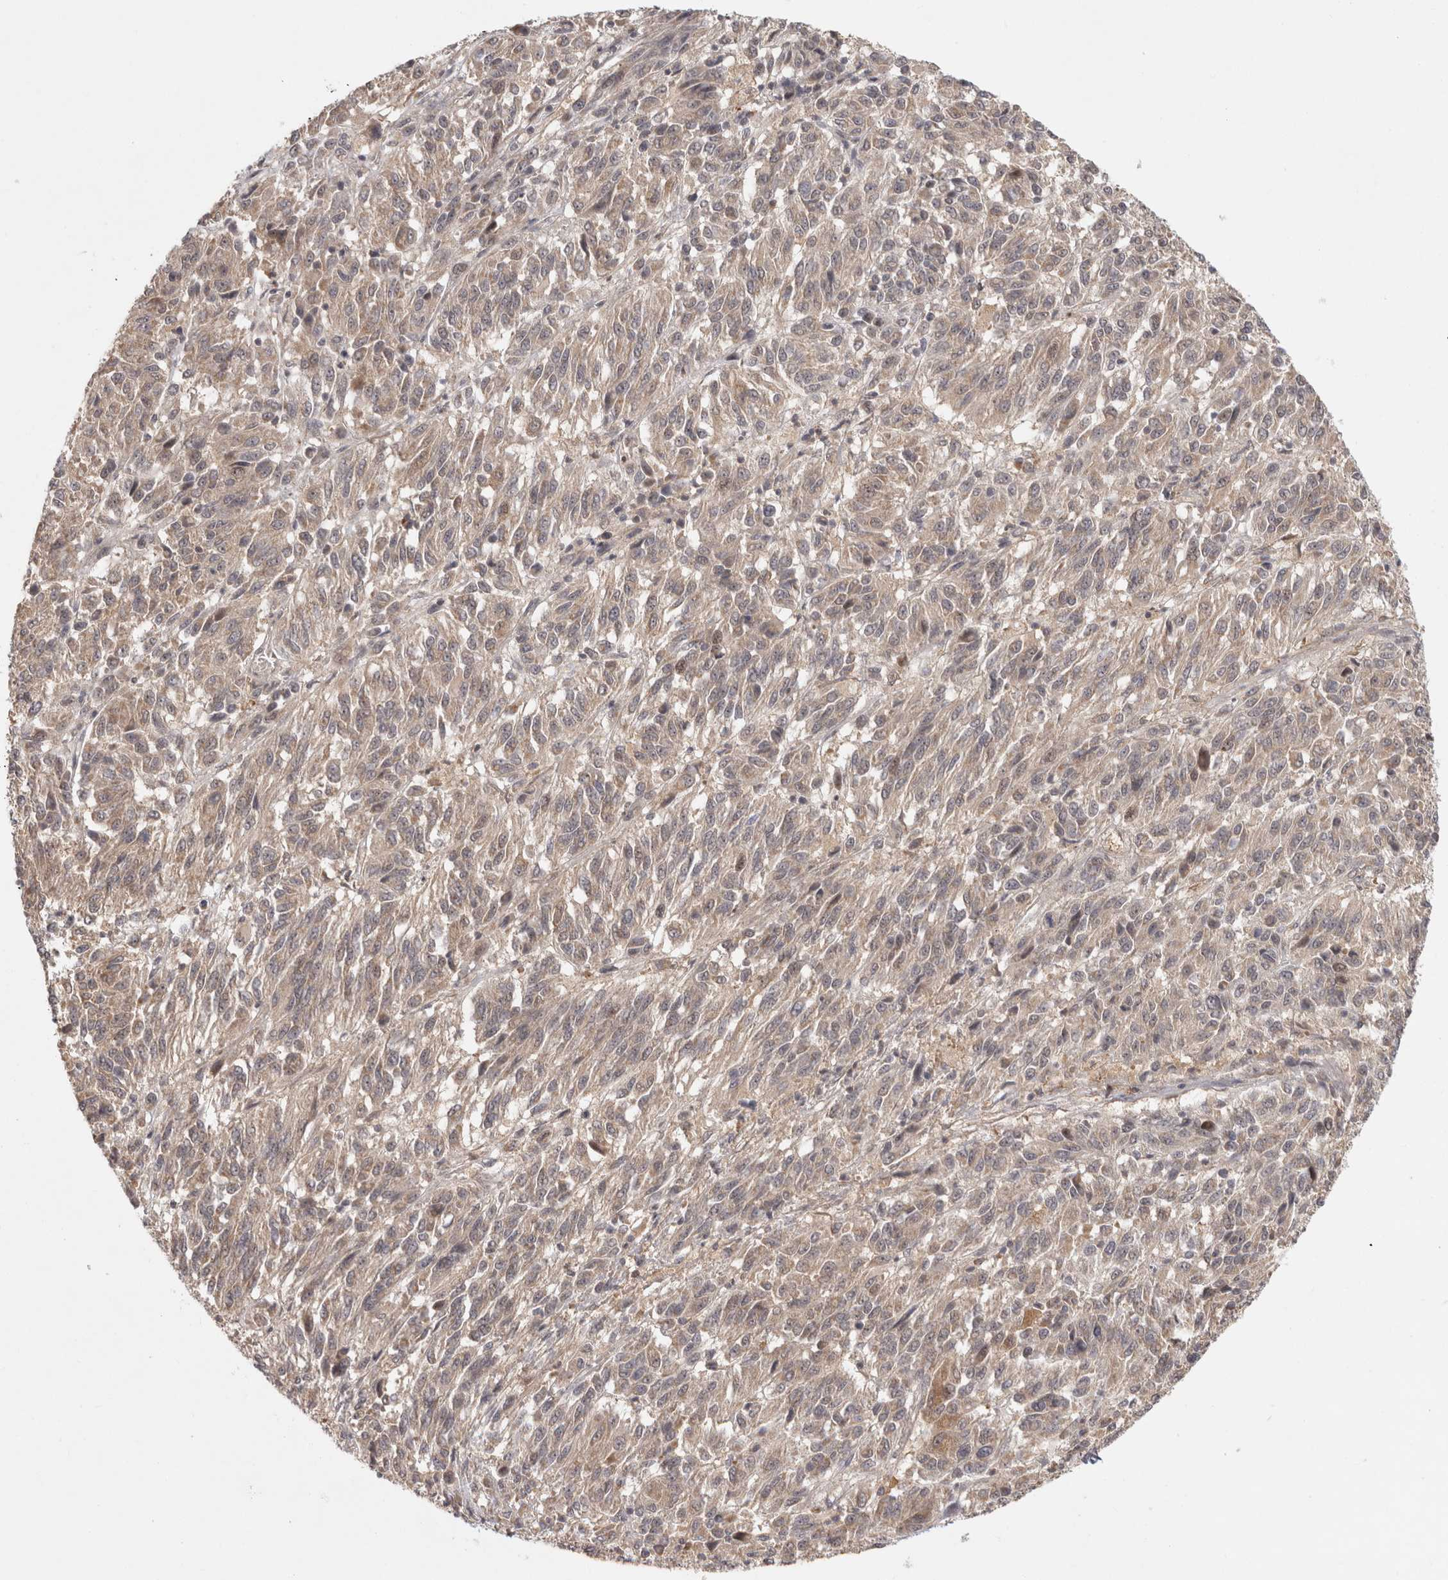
{"staining": {"intensity": "weak", "quantity": ">75%", "location": "cytoplasmic/membranous,nuclear"}, "tissue": "melanoma", "cell_type": "Tumor cells", "image_type": "cancer", "snomed": [{"axis": "morphology", "description": "Malignant melanoma, Metastatic site"}, {"axis": "topography", "description": "Lung"}], "caption": "High-magnification brightfield microscopy of malignant melanoma (metastatic site) stained with DAB (brown) and counterstained with hematoxylin (blue). tumor cells exhibit weak cytoplasmic/membranous and nuclear expression is present in about>75% of cells.", "gene": "ZNF318", "patient": {"sex": "male", "age": 64}}